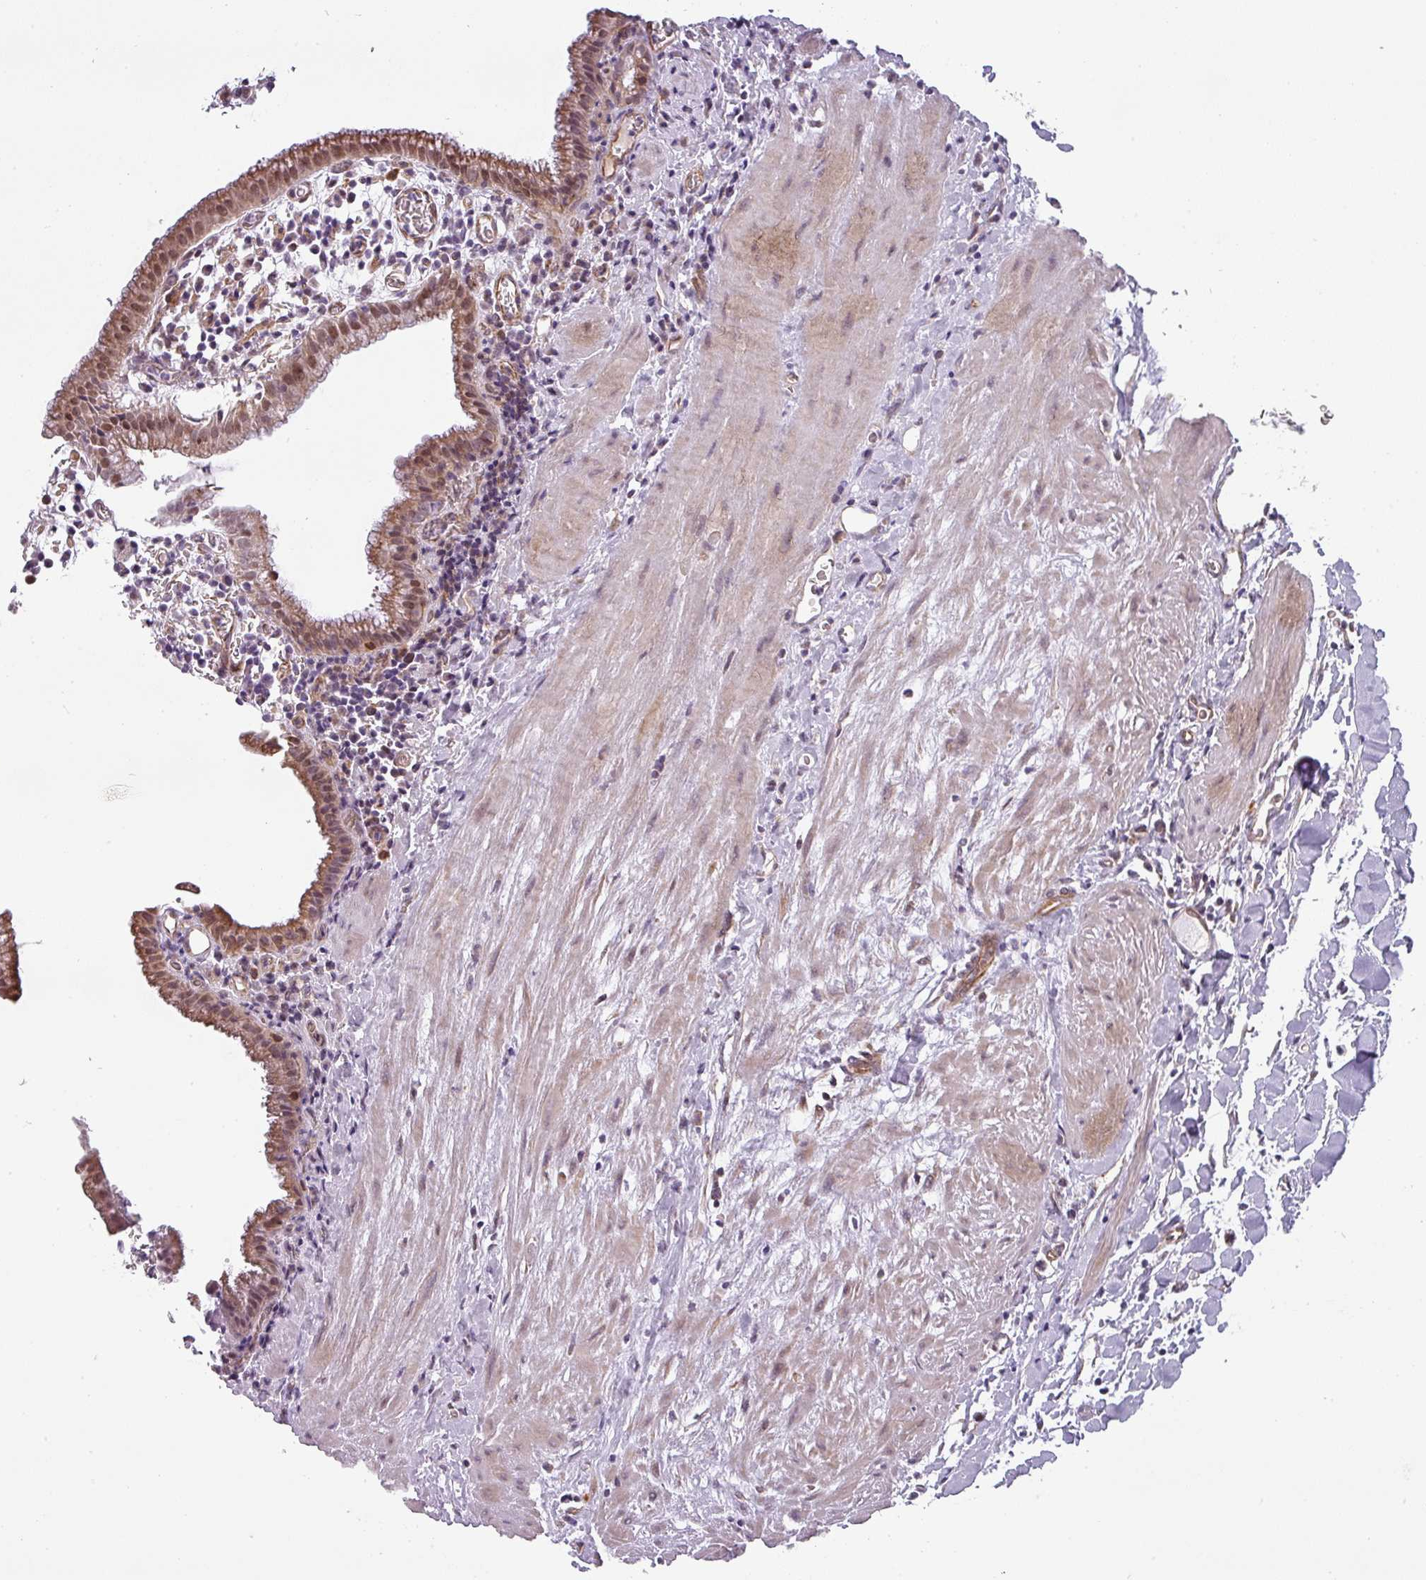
{"staining": {"intensity": "moderate", "quantity": ">75%", "location": "cytoplasmic/membranous,nuclear"}, "tissue": "gallbladder", "cell_type": "Glandular cells", "image_type": "normal", "snomed": [{"axis": "morphology", "description": "Normal tissue, NOS"}, {"axis": "topography", "description": "Gallbladder"}], "caption": "IHC (DAB (3,3'-diaminobenzidine)) staining of benign gallbladder demonstrates moderate cytoplasmic/membranous,nuclear protein positivity in approximately >75% of glandular cells. (DAB IHC with brightfield microscopy, high magnification).", "gene": "CHRDL1", "patient": {"sex": "male", "age": 78}}